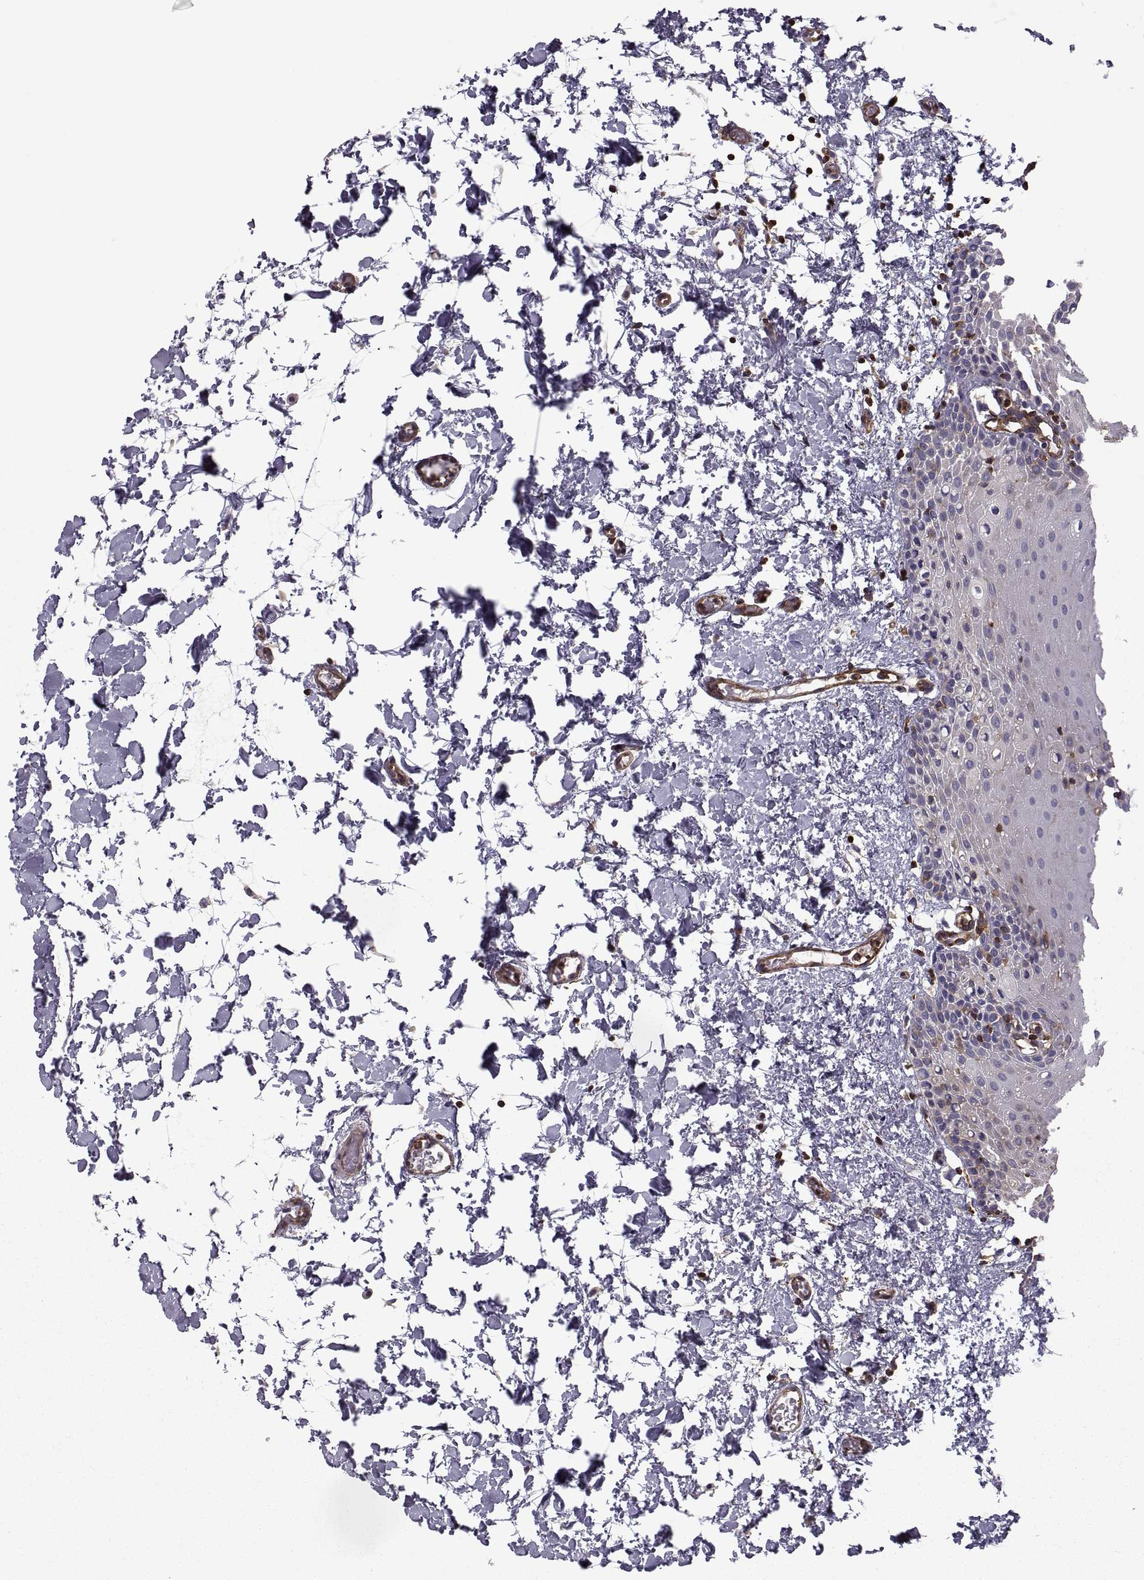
{"staining": {"intensity": "moderate", "quantity": "<25%", "location": "cytoplasmic/membranous"}, "tissue": "oral mucosa", "cell_type": "Squamous epithelial cells", "image_type": "normal", "snomed": [{"axis": "morphology", "description": "Normal tissue, NOS"}, {"axis": "topography", "description": "Oral tissue"}], "caption": "The photomicrograph displays a brown stain indicating the presence of a protein in the cytoplasmic/membranous of squamous epithelial cells in oral mucosa.", "gene": "MYH9", "patient": {"sex": "male", "age": 81}}